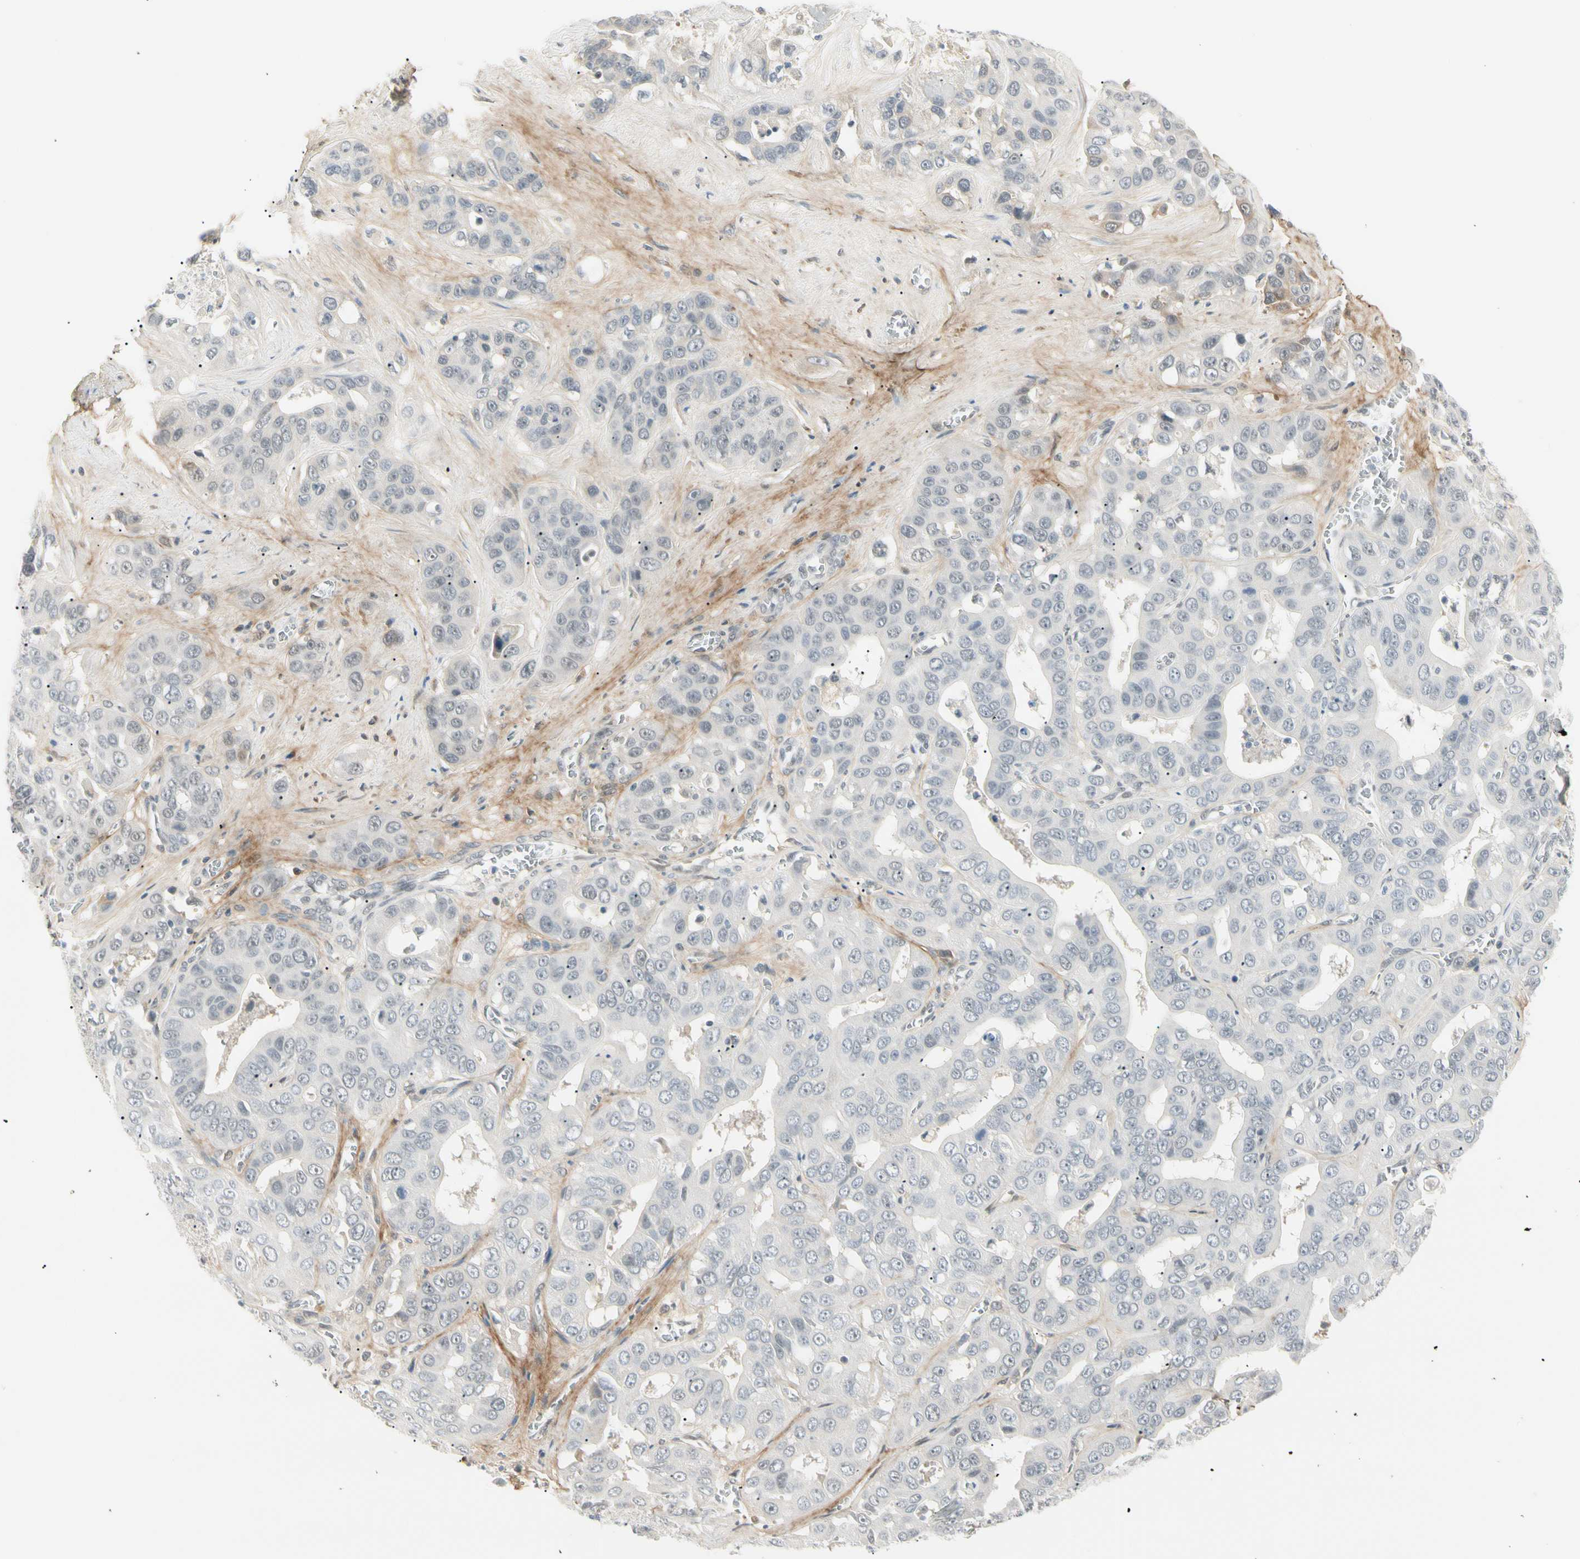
{"staining": {"intensity": "negative", "quantity": "none", "location": "none"}, "tissue": "liver cancer", "cell_type": "Tumor cells", "image_type": "cancer", "snomed": [{"axis": "morphology", "description": "Cholangiocarcinoma"}, {"axis": "topography", "description": "Liver"}], "caption": "DAB (3,3'-diaminobenzidine) immunohistochemical staining of human liver cancer (cholangiocarcinoma) displays no significant staining in tumor cells. Nuclei are stained in blue.", "gene": "ASPN", "patient": {"sex": "female", "age": 52}}